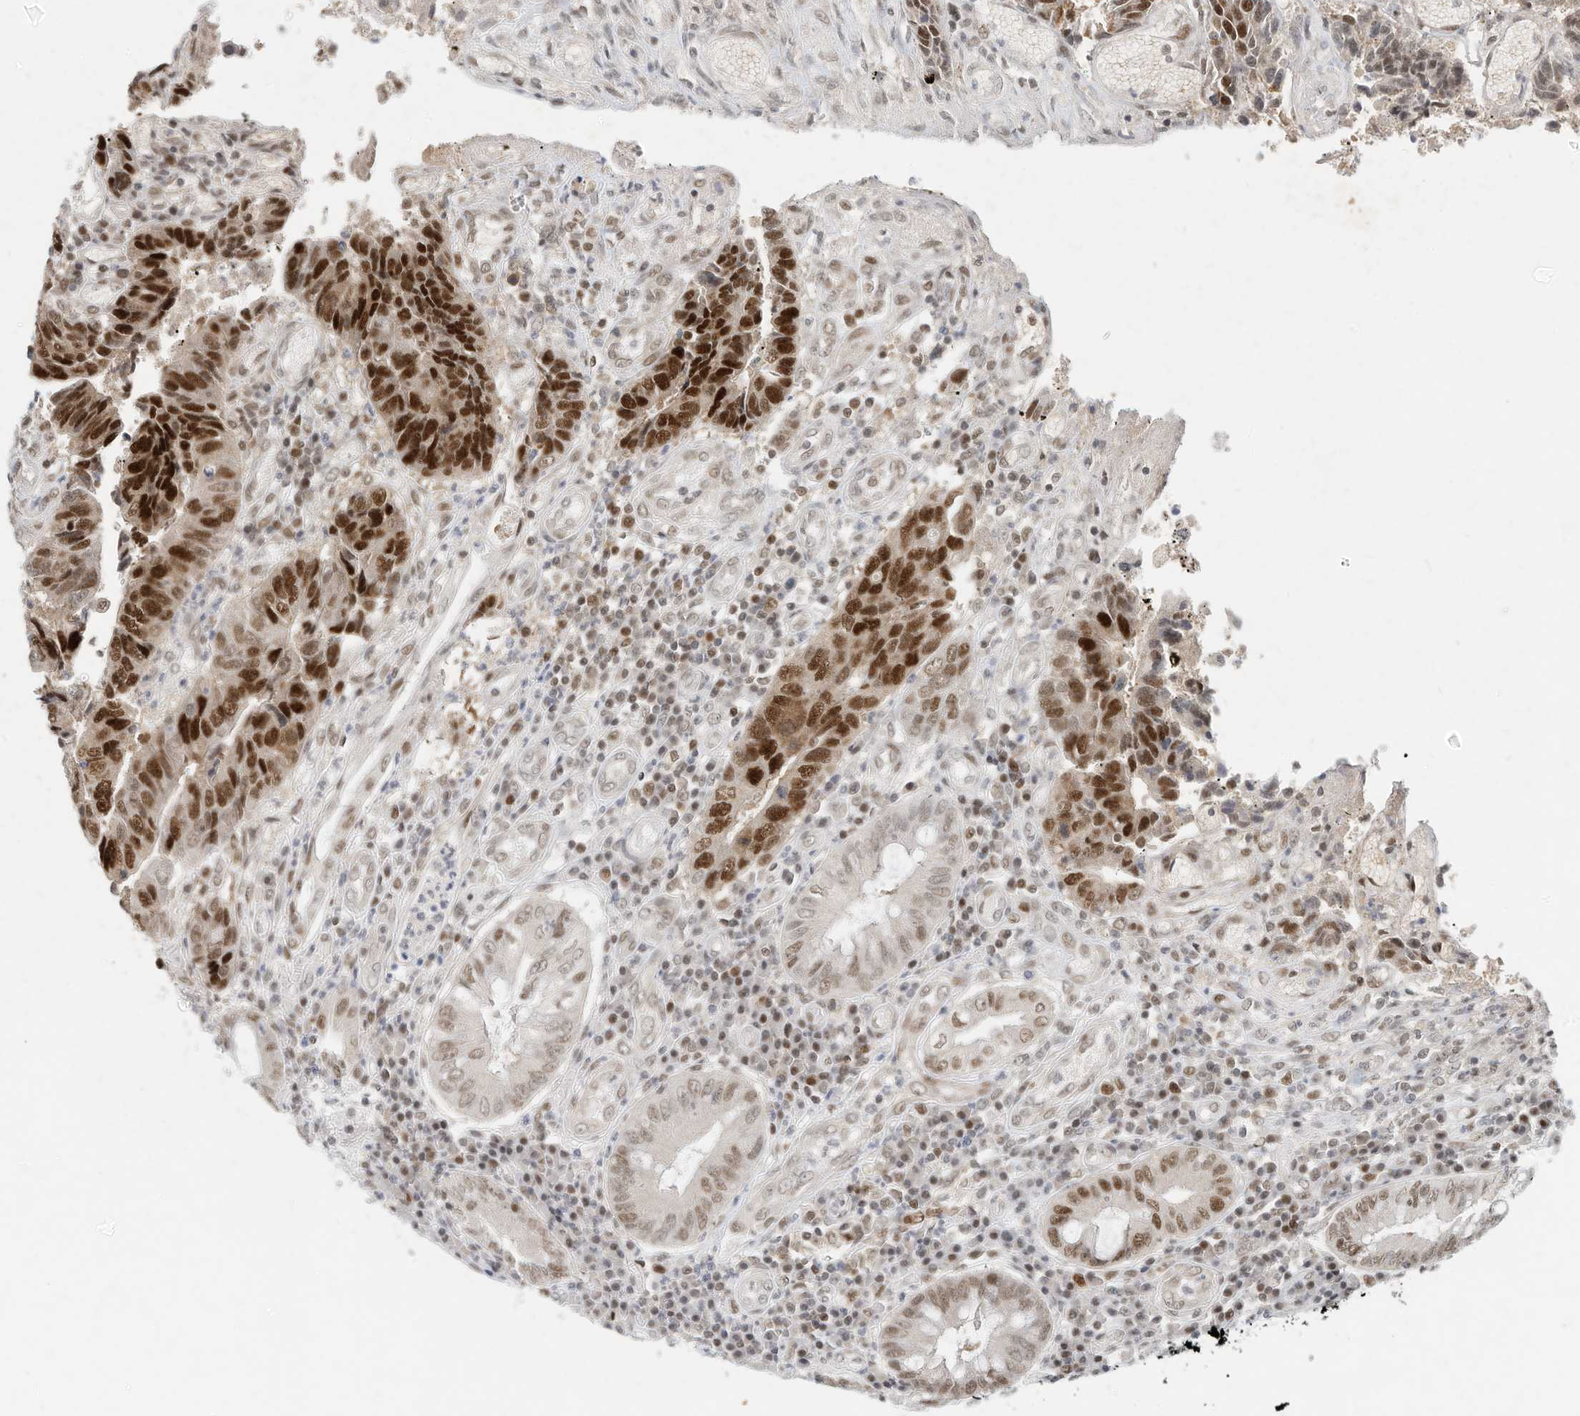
{"staining": {"intensity": "strong", "quantity": ">75%", "location": "nuclear"}, "tissue": "colorectal cancer", "cell_type": "Tumor cells", "image_type": "cancer", "snomed": [{"axis": "morphology", "description": "Adenocarcinoma, NOS"}, {"axis": "topography", "description": "Rectum"}], "caption": "Colorectal cancer was stained to show a protein in brown. There is high levels of strong nuclear positivity in approximately >75% of tumor cells.", "gene": "OGT", "patient": {"sex": "male", "age": 84}}